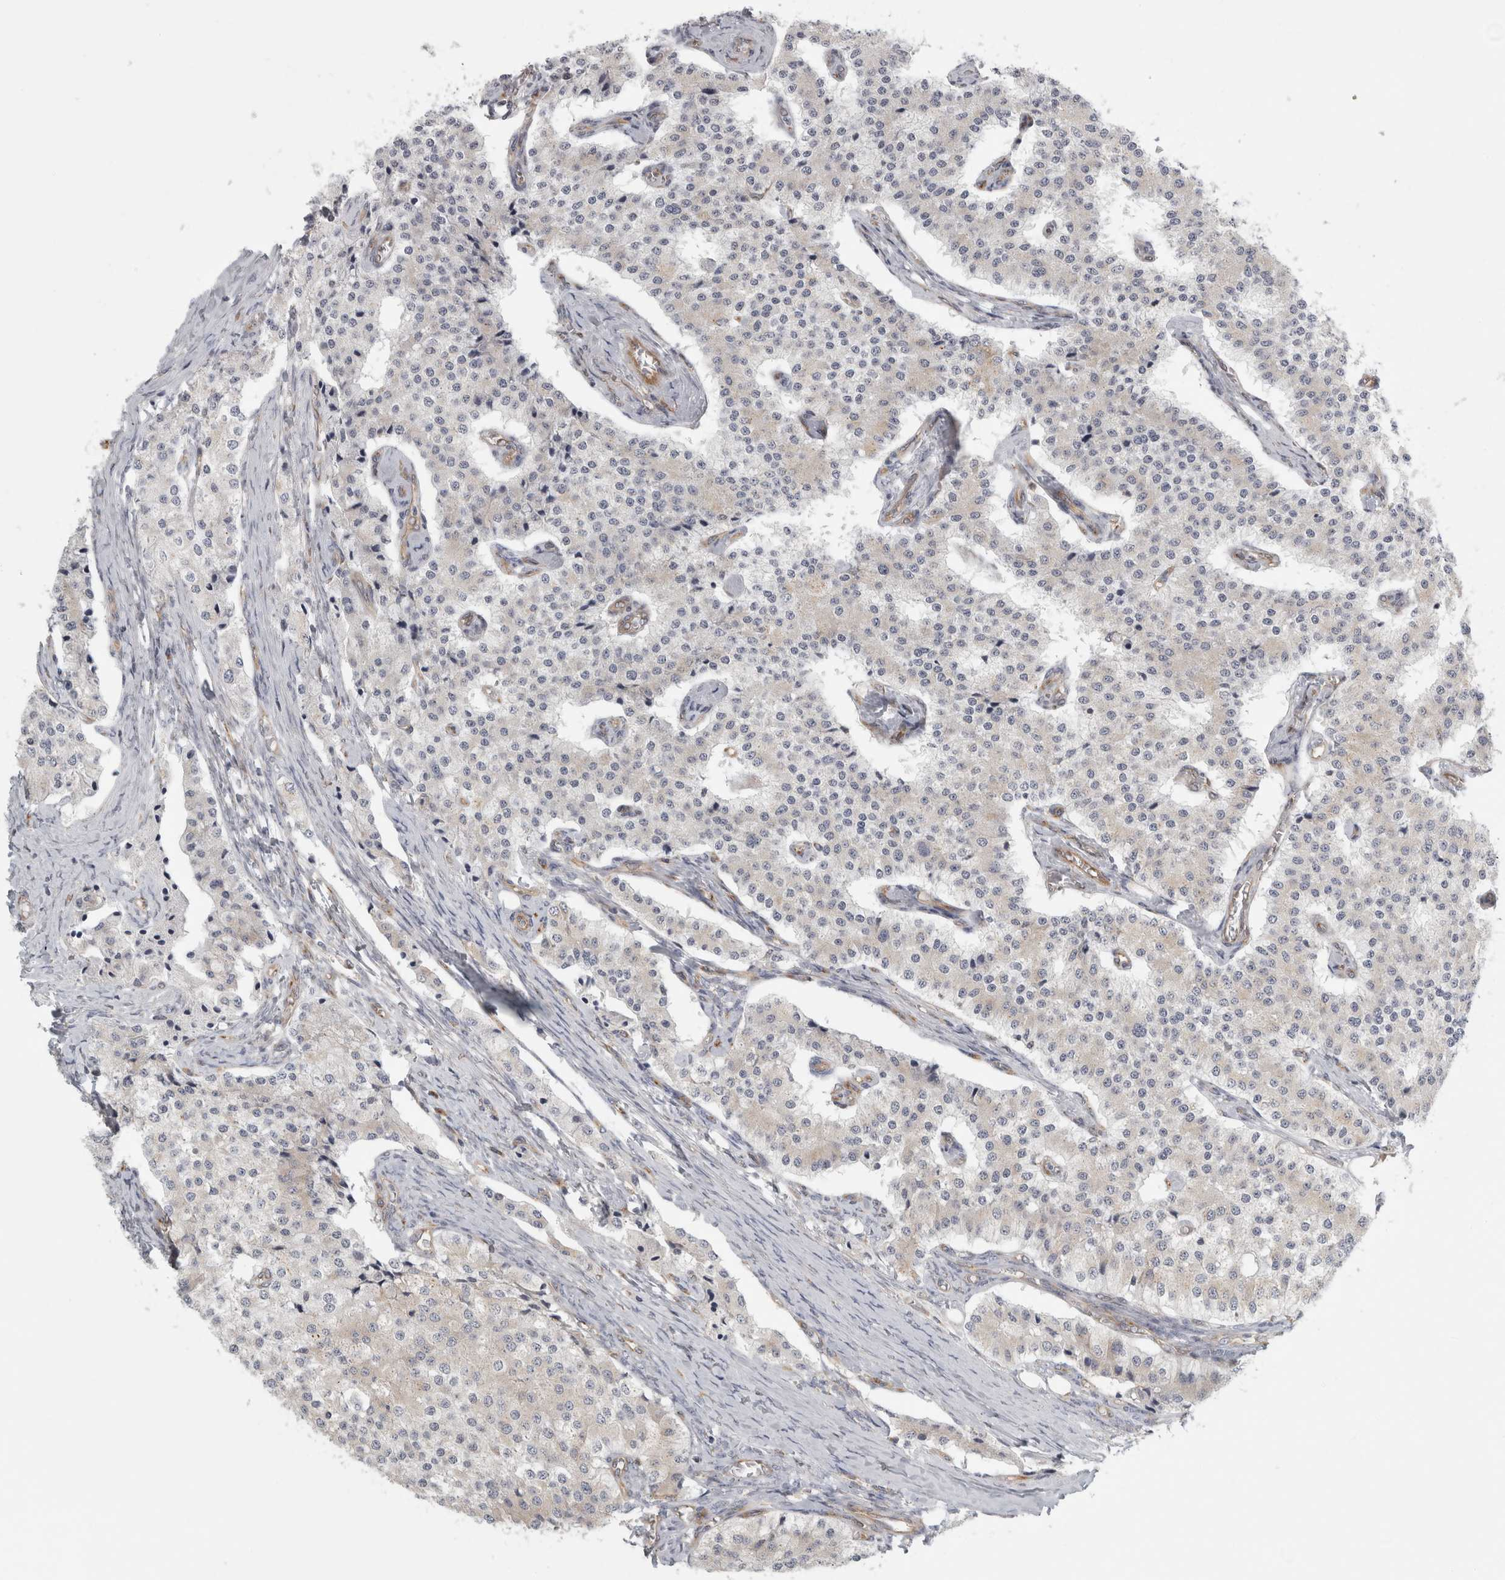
{"staining": {"intensity": "negative", "quantity": "none", "location": "none"}, "tissue": "carcinoid", "cell_type": "Tumor cells", "image_type": "cancer", "snomed": [{"axis": "morphology", "description": "Carcinoid, malignant, NOS"}, {"axis": "topography", "description": "Colon"}], "caption": "A micrograph of human malignant carcinoid is negative for staining in tumor cells. (Brightfield microscopy of DAB (3,3'-diaminobenzidine) IHC at high magnification).", "gene": "PEX6", "patient": {"sex": "female", "age": 52}}